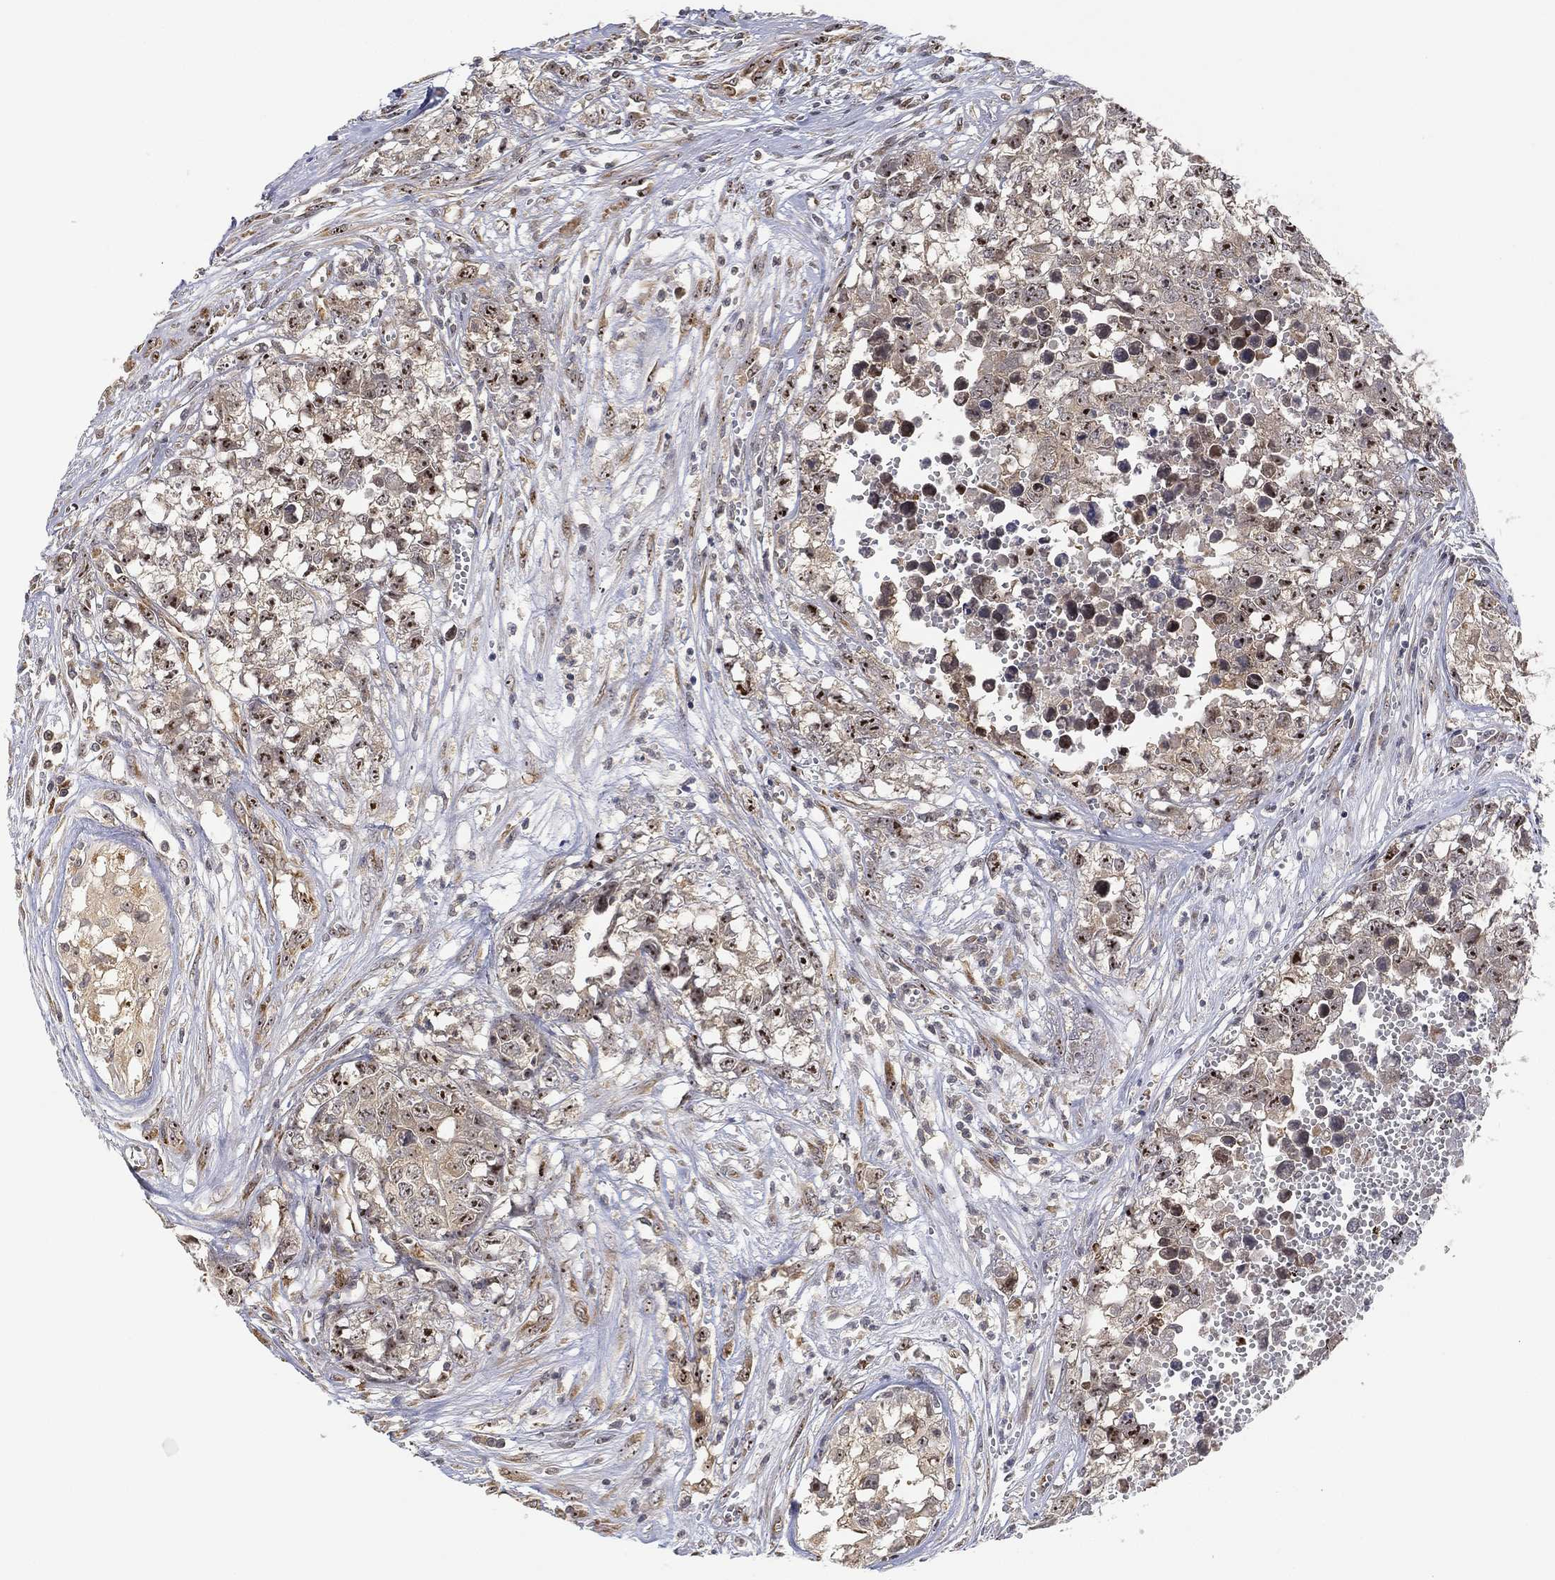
{"staining": {"intensity": "moderate", "quantity": "<25%", "location": "nuclear"}, "tissue": "testis cancer", "cell_type": "Tumor cells", "image_type": "cancer", "snomed": [{"axis": "morphology", "description": "Seminoma, NOS"}, {"axis": "morphology", "description": "Carcinoma, Embryonal, NOS"}, {"axis": "topography", "description": "Testis"}], "caption": "A low amount of moderate nuclear expression is seen in about <25% of tumor cells in testis cancer tissue.", "gene": "FAM104A", "patient": {"sex": "male", "age": 22}}